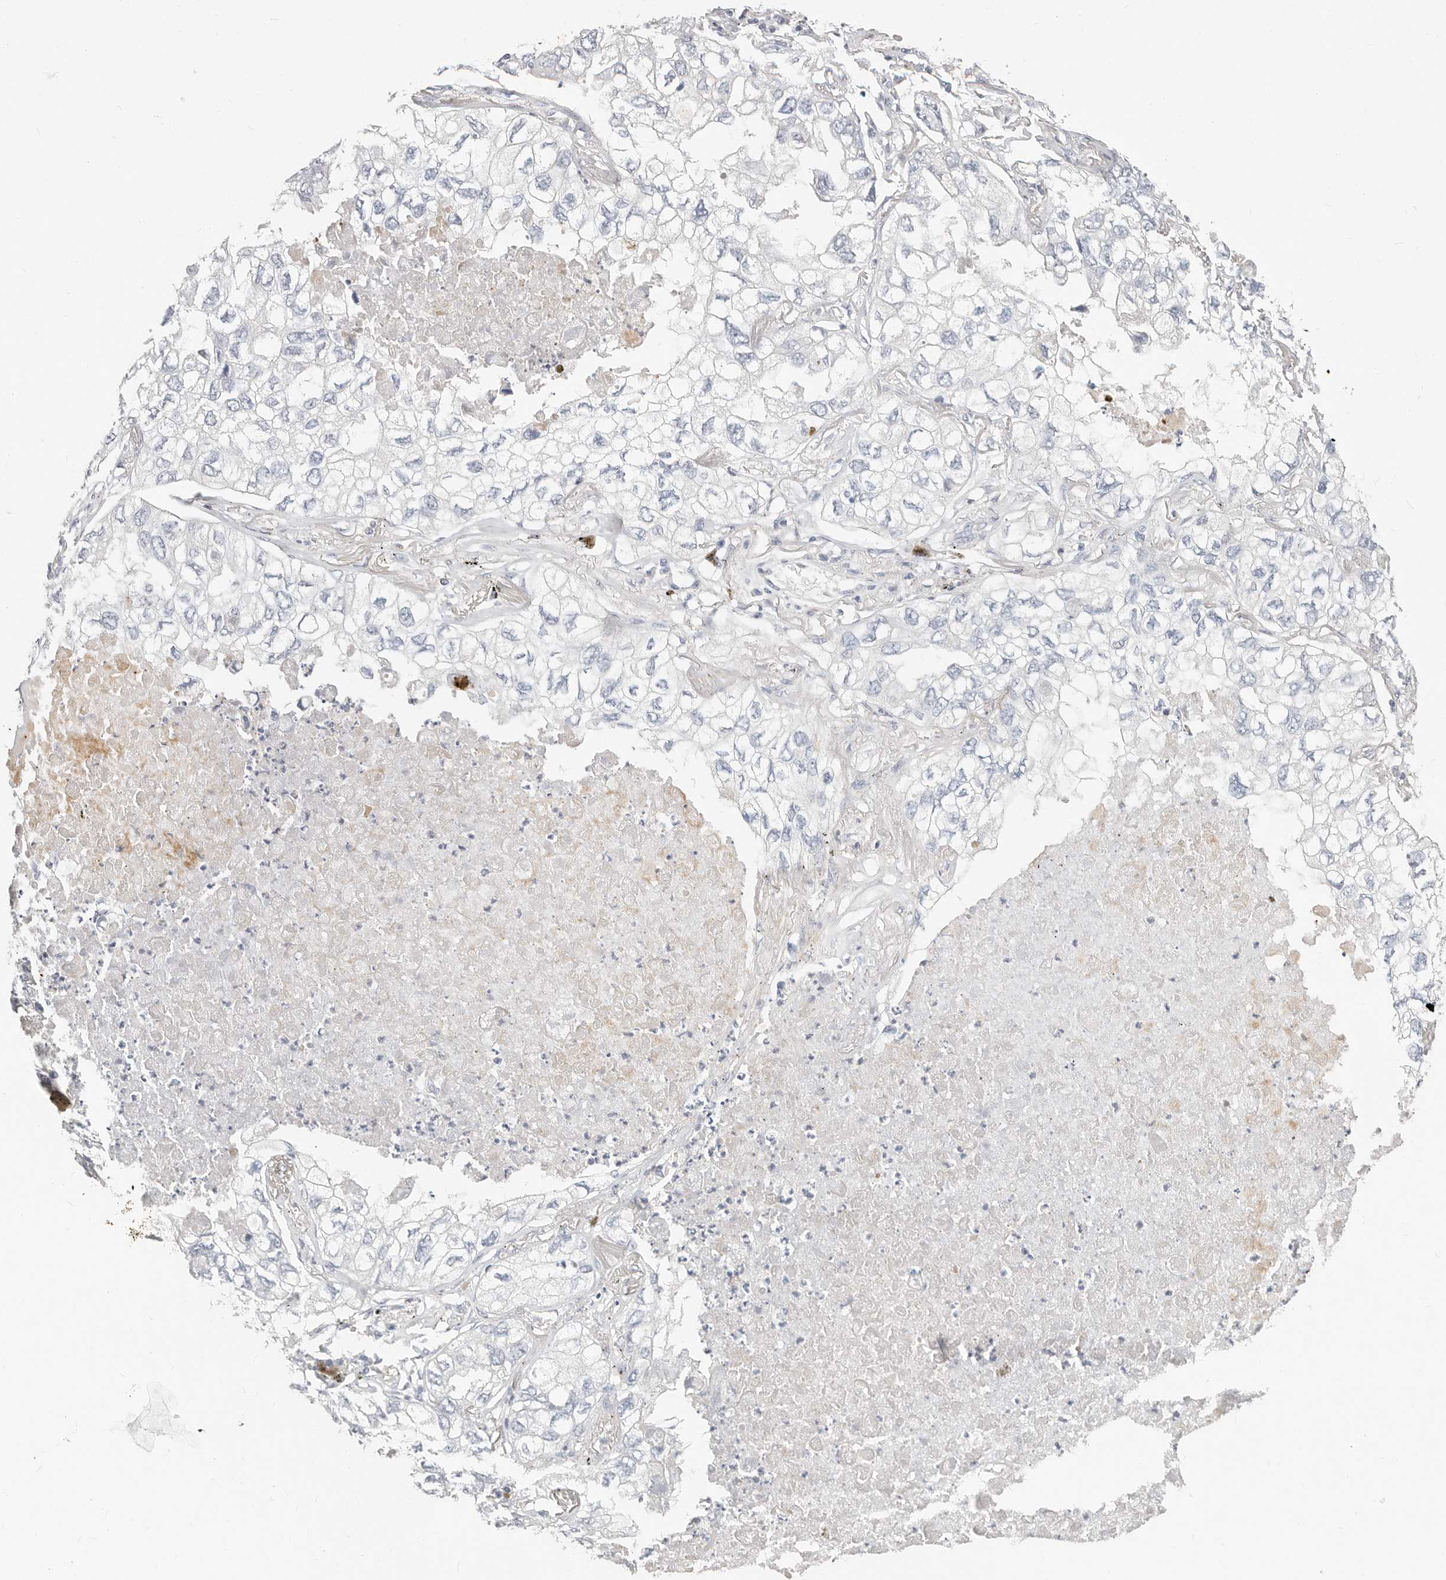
{"staining": {"intensity": "negative", "quantity": "none", "location": "none"}, "tissue": "lung cancer", "cell_type": "Tumor cells", "image_type": "cancer", "snomed": [{"axis": "morphology", "description": "Adenocarcinoma, NOS"}, {"axis": "topography", "description": "Lung"}], "caption": "DAB (3,3'-diaminobenzidine) immunohistochemical staining of human lung cancer displays no significant expression in tumor cells.", "gene": "ZRANB1", "patient": {"sex": "male", "age": 65}}